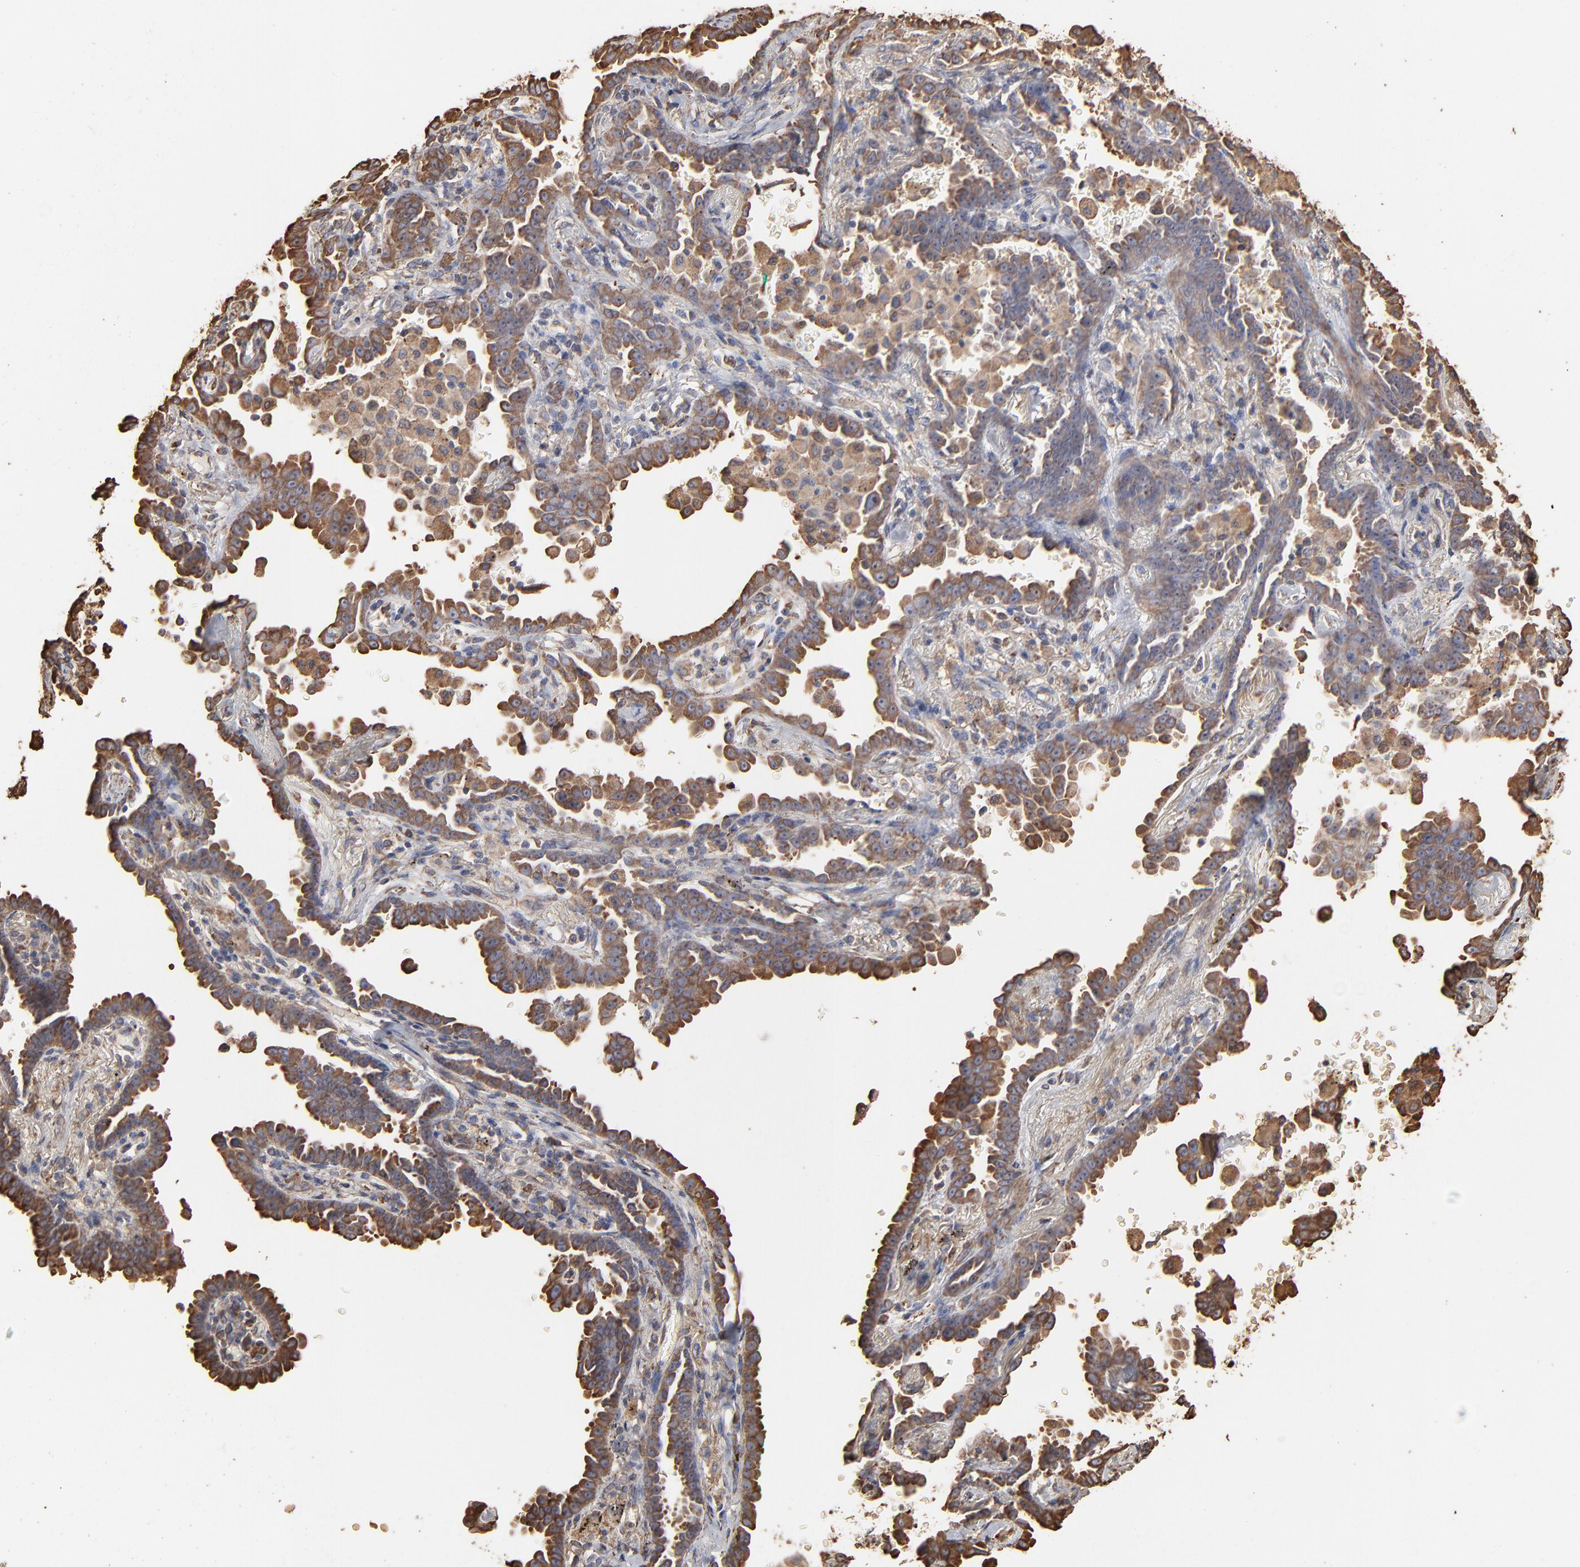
{"staining": {"intensity": "moderate", "quantity": ">75%", "location": "cytoplasmic/membranous"}, "tissue": "lung cancer", "cell_type": "Tumor cells", "image_type": "cancer", "snomed": [{"axis": "morphology", "description": "Adenocarcinoma, NOS"}, {"axis": "topography", "description": "Lung"}], "caption": "Adenocarcinoma (lung) was stained to show a protein in brown. There is medium levels of moderate cytoplasmic/membranous positivity in about >75% of tumor cells.", "gene": "PDIA3", "patient": {"sex": "female", "age": 64}}